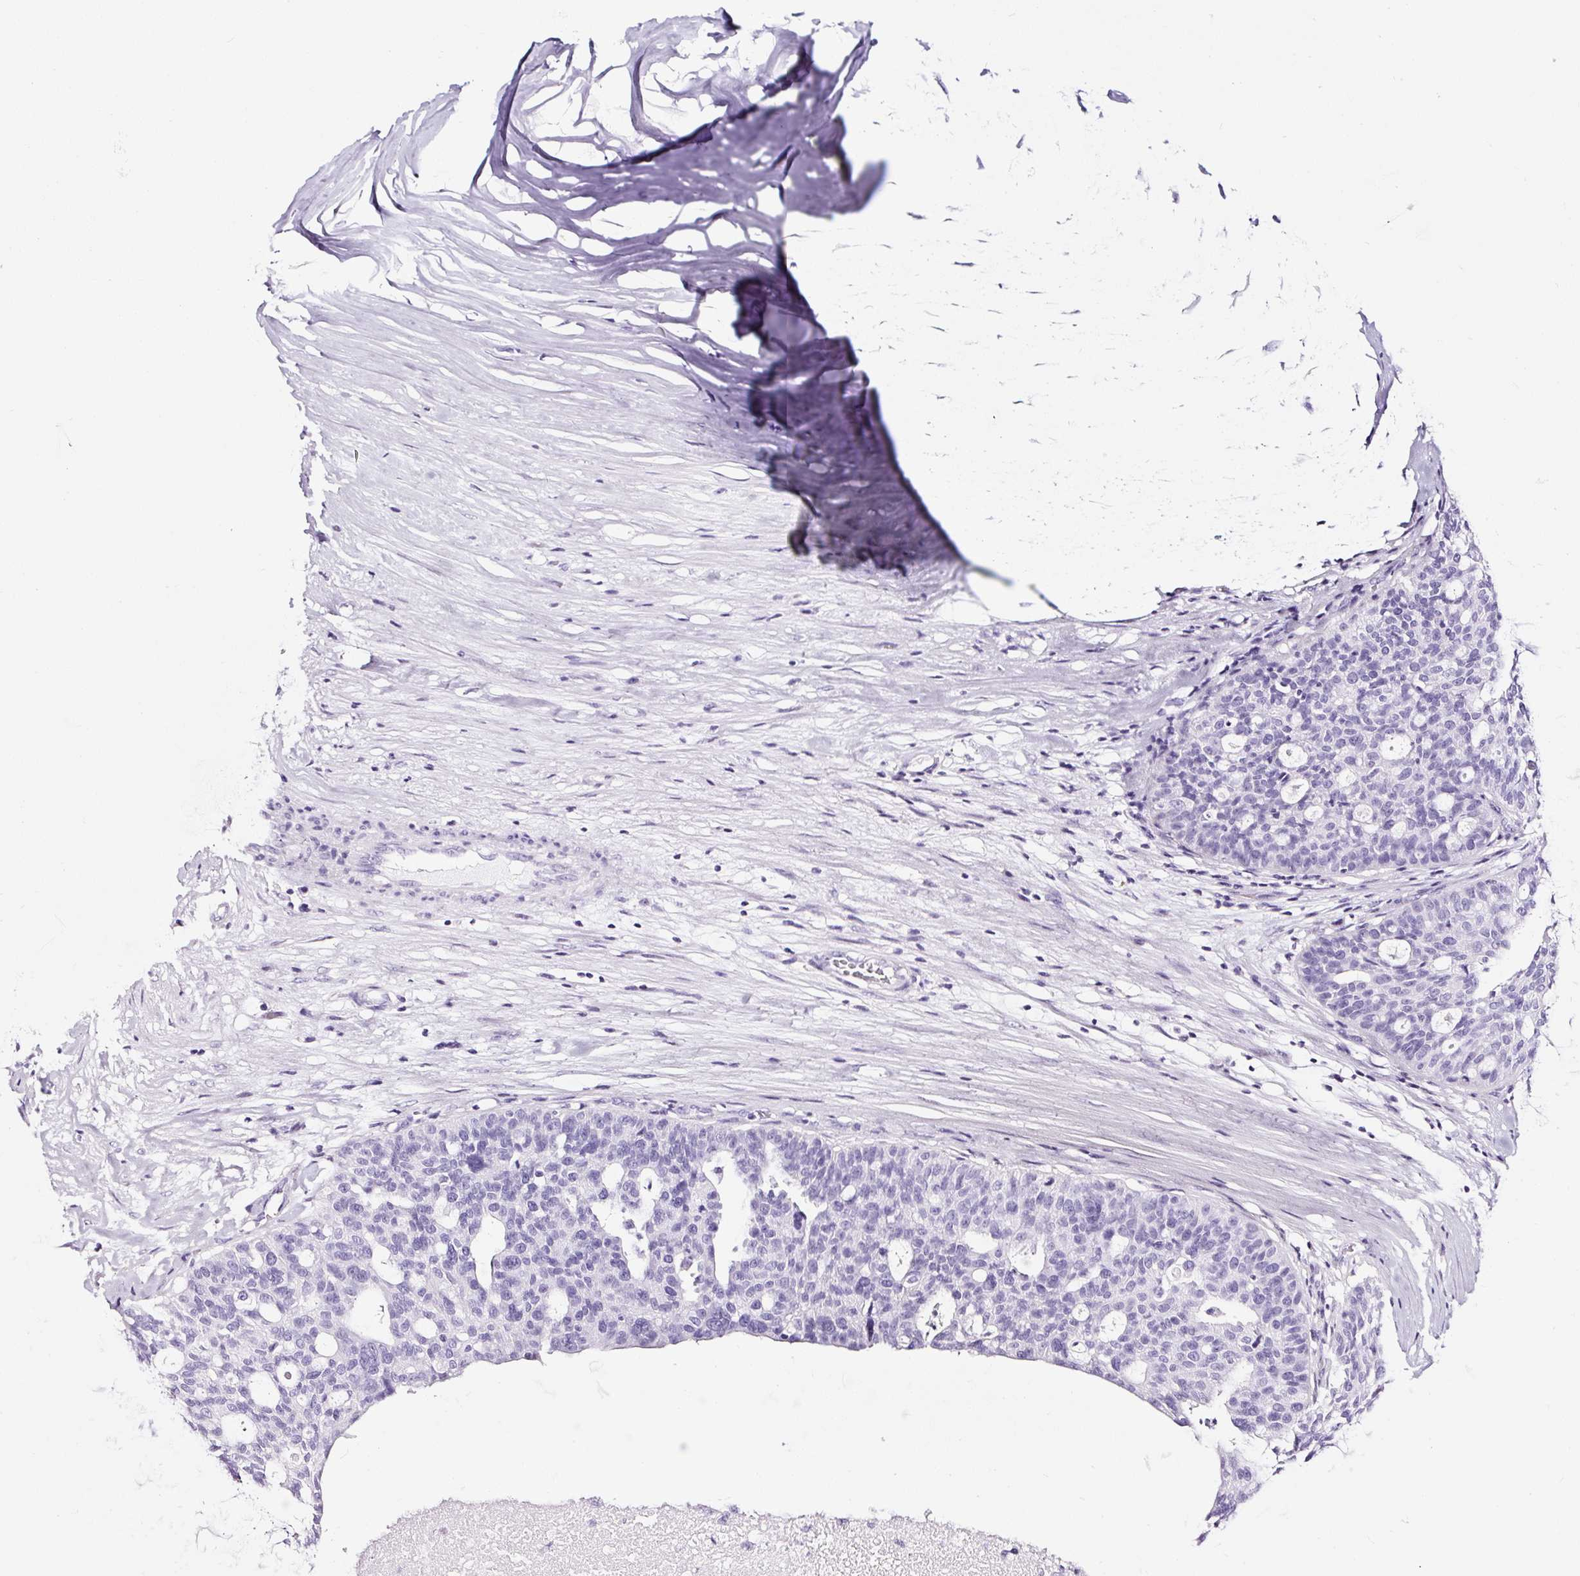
{"staining": {"intensity": "negative", "quantity": "none", "location": "none"}, "tissue": "ovarian cancer", "cell_type": "Tumor cells", "image_type": "cancer", "snomed": [{"axis": "morphology", "description": "Cystadenocarcinoma, serous, NOS"}, {"axis": "topography", "description": "Ovary"}], "caption": "A histopathology image of human ovarian cancer (serous cystadenocarcinoma) is negative for staining in tumor cells.", "gene": "NPHS2", "patient": {"sex": "female", "age": 59}}